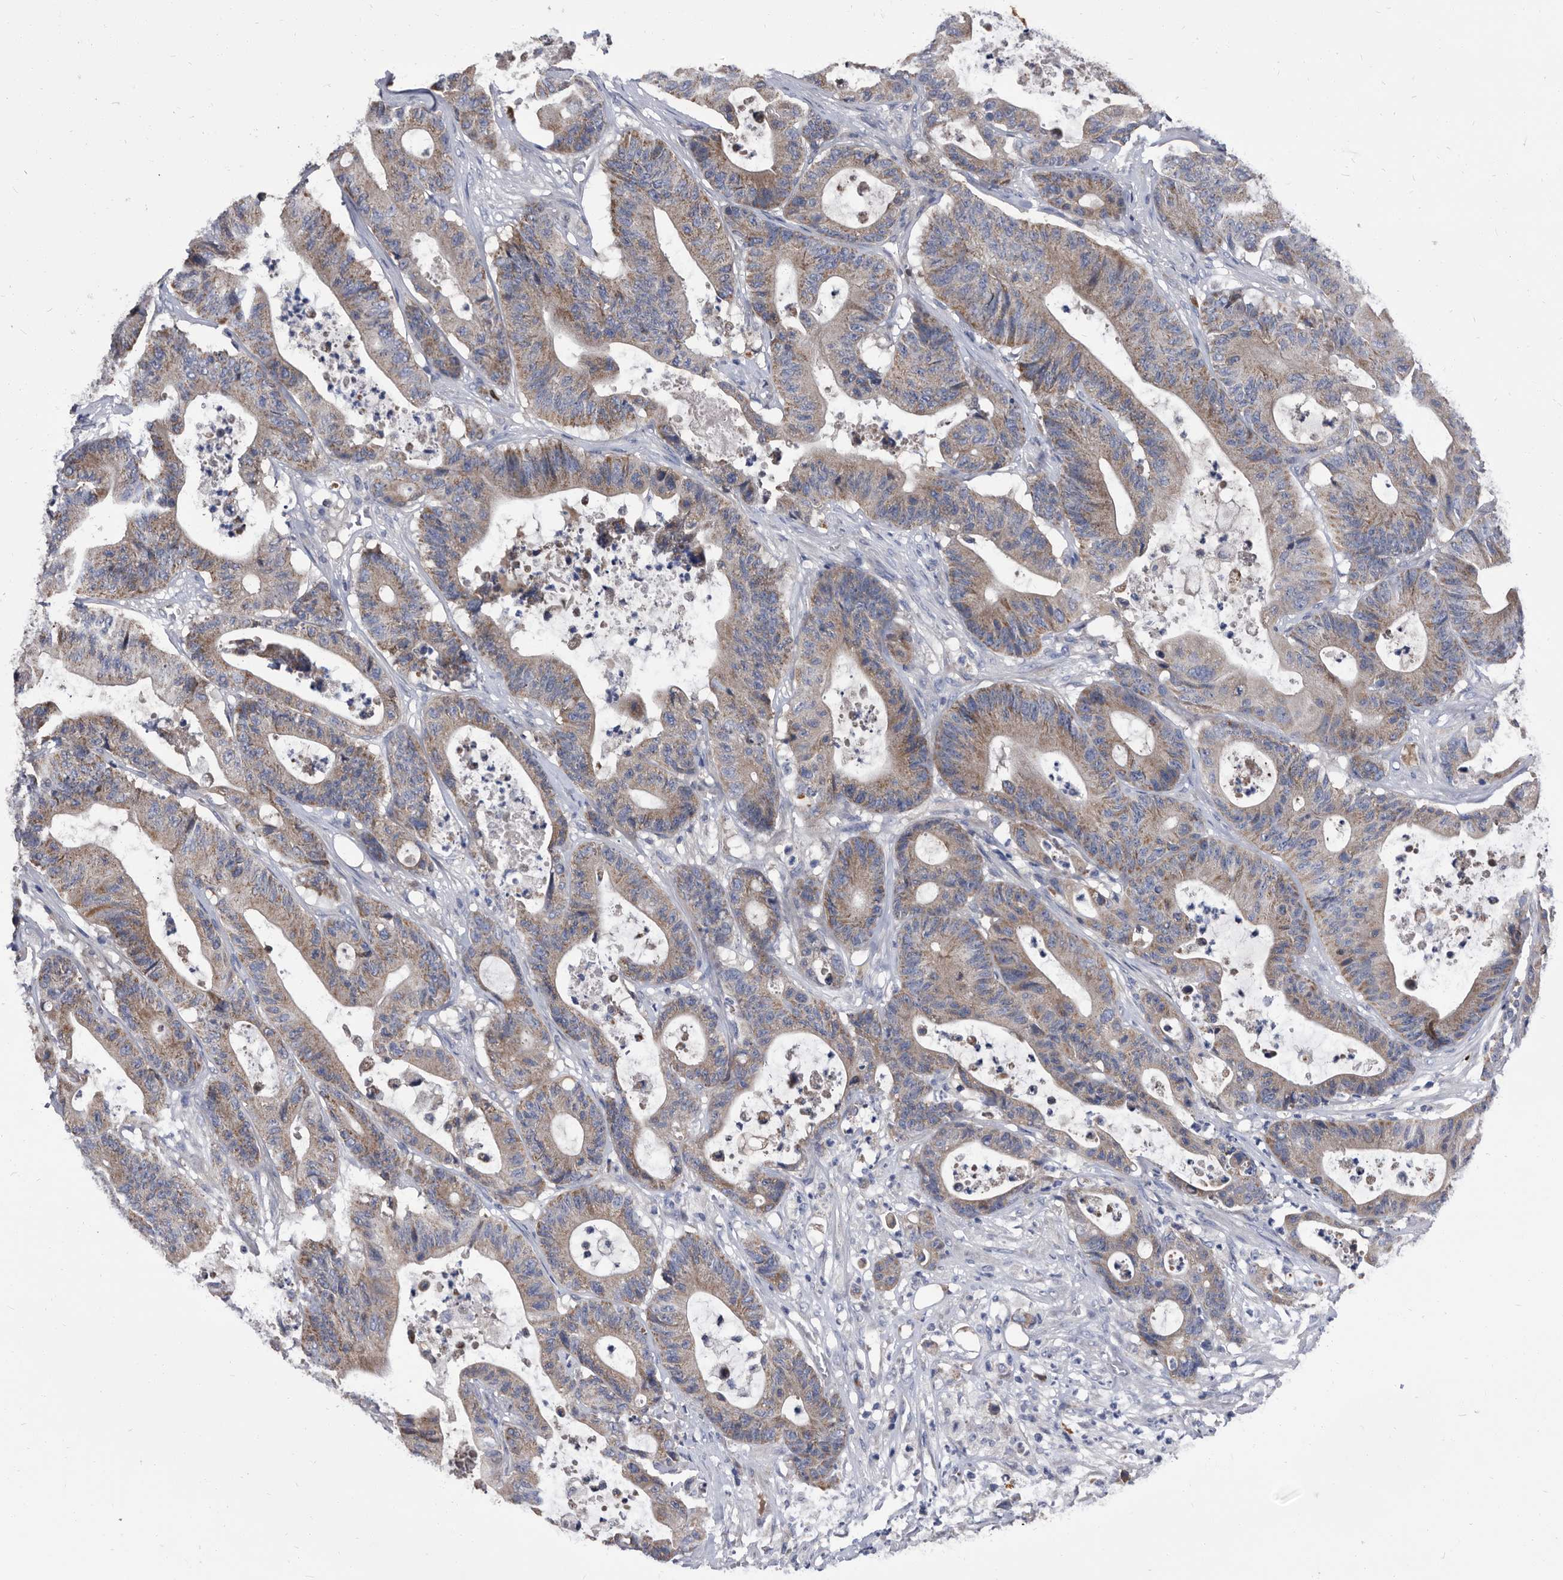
{"staining": {"intensity": "weak", "quantity": ">75%", "location": "cytoplasmic/membranous"}, "tissue": "colorectal cancer", "cell_type": "Tumor cells", "image_type": "cancer", "snomed": [{"axis": "morphology", "description": "Adenocarcinoma, NOS"}, {"axis": "topography", "description": "Colon"}], "caption": "IHC image of neoplastic tissue: colorectal adenocarcinoma stained using immunohistochemistry (IHC) shows low levels of weak protein expression localized specifically in the cytoplasmic/membranous of tumor cells, appearing as a cytoplasmic/membranous brown color.", "gene": "DTNBP1", "patient": {"sex": "female", "age": 84}}